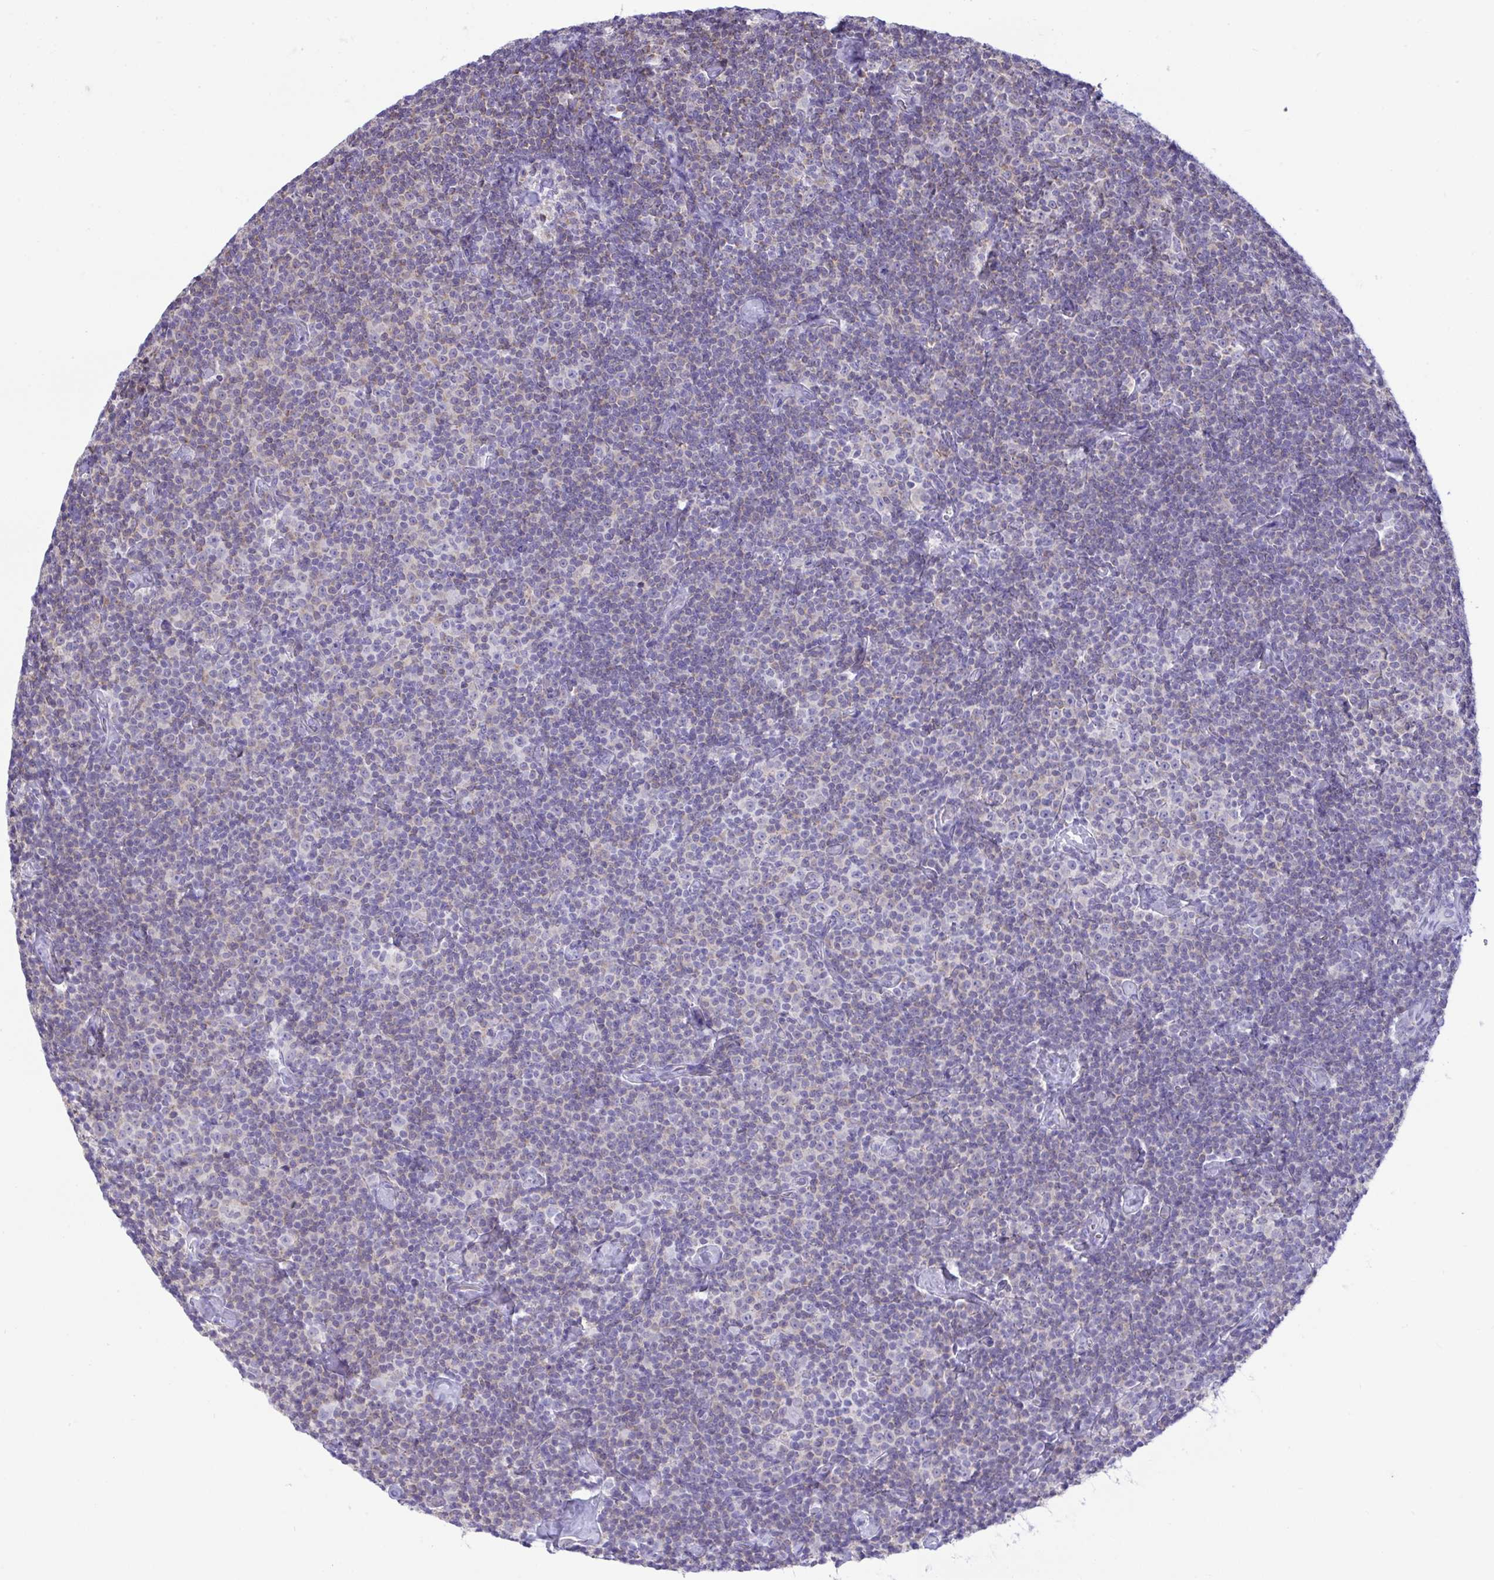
{"staining": {"intensity": "negative", "quantity": "none", "location": "none"}, "tissue": "lymphoma", "cell_type": "Tumor cells", "image_type": "cancer", "snomed": [{"axis": "morphology", "description": "Malignant lymphoma, non-Hodgkin's type, Low grade"}, {"axis": "topography", "description": "Lymph node"}], "caption": "High magnification brightfield microscopy of lymphoma stained with DAB (brown) and counterstained with hematoxylin (blue): tumor cells show no significant staining.", "gene": "PLA2G12B", "patient": {"sex": "male", "age": 81}}